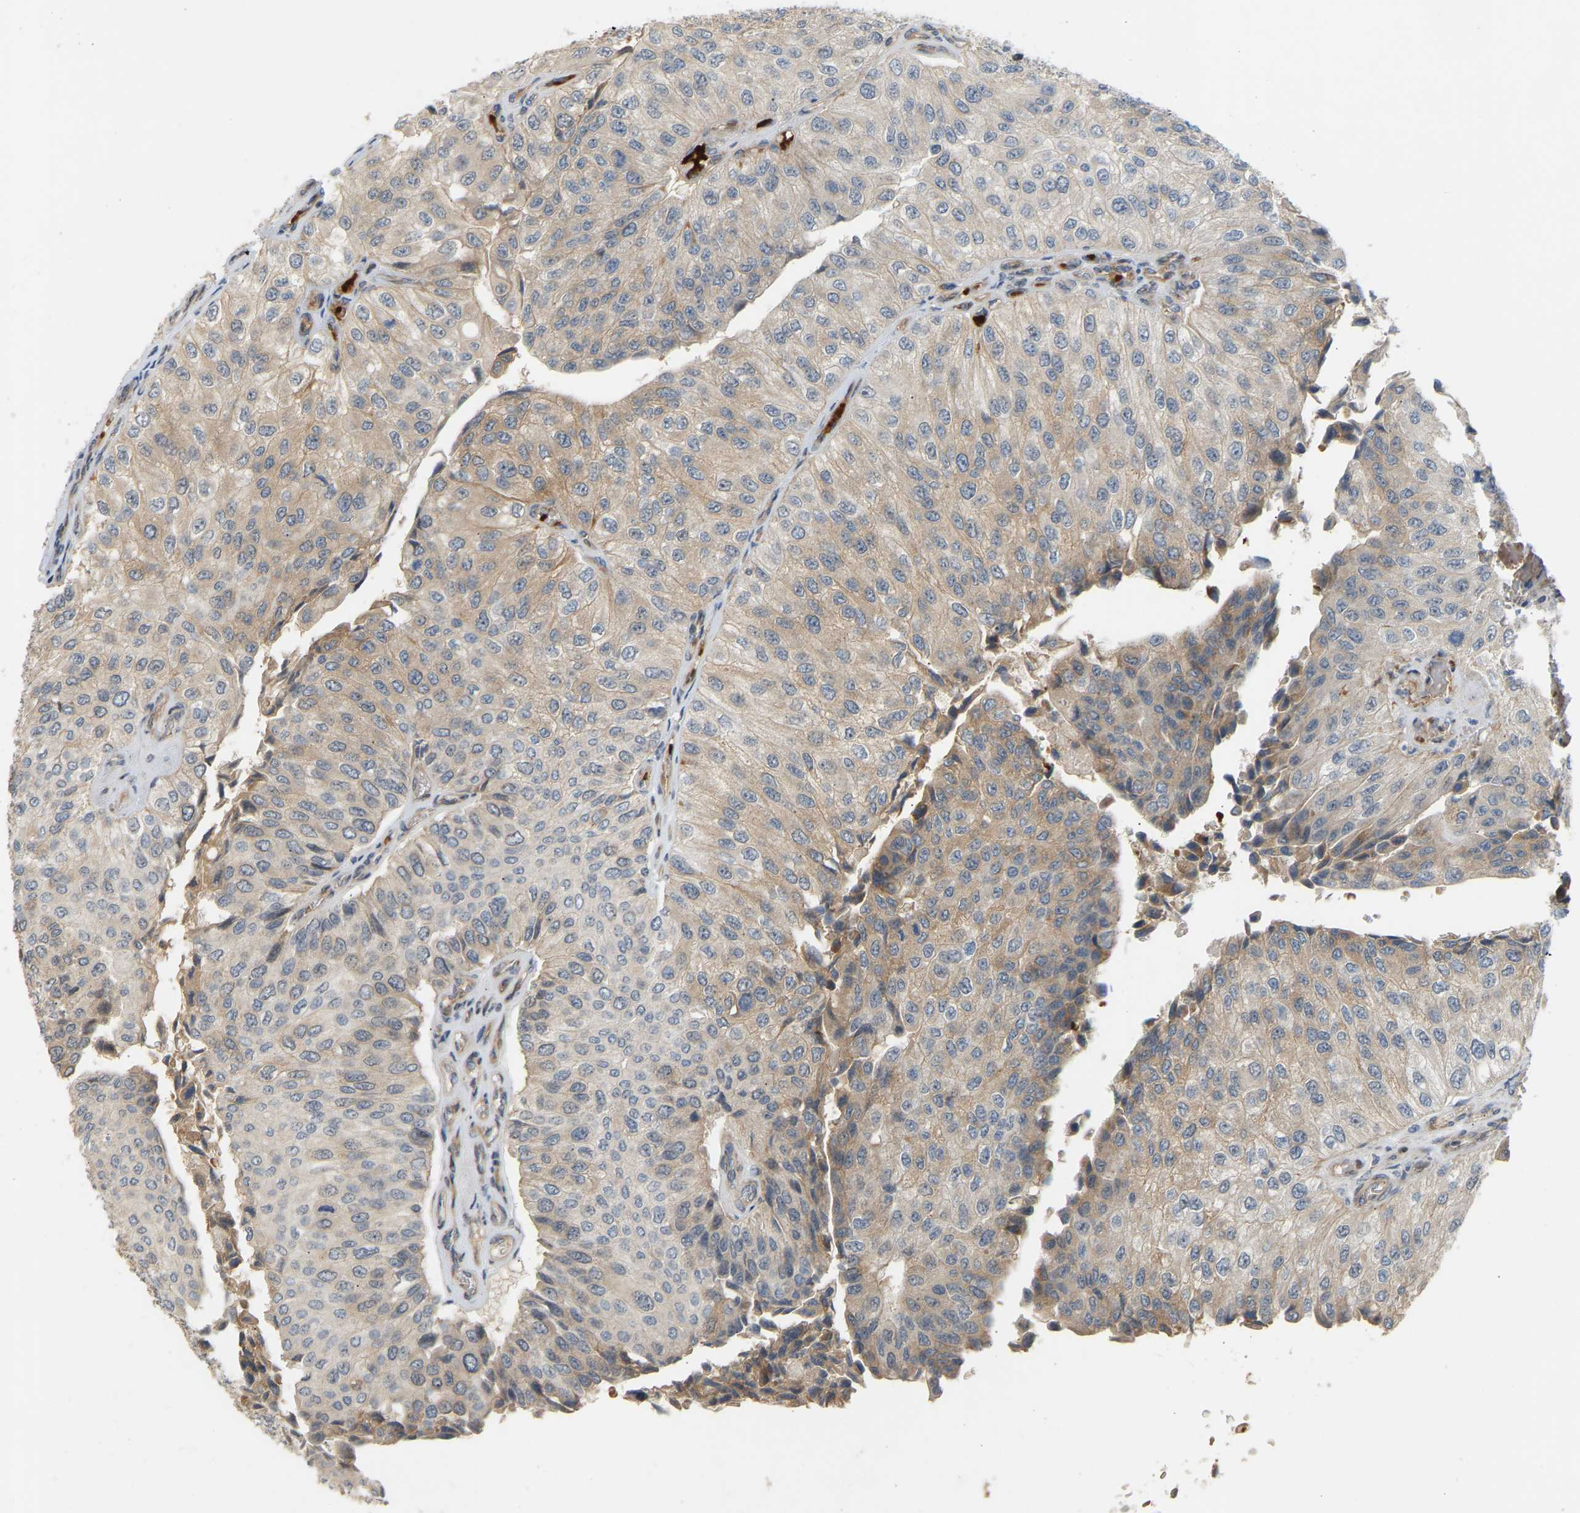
{"staining": {"intensity": "weak", "quantity": ">75%", "location": "cytoplasmic/membranous"}, "tissue": "urothelial cancer", "cell_type": "Tumor cells", "image_type": "cancer", "snomed": [{"axis": "morphology", "description": "Urothelial carcinoma, High grade"}, {"axis": "topography", "description": "Kidney"}, {"axis": "topography", "description": "Urinary bladder"}], "caption": "Tumor cells exhibit weak cytoplasmic/membranous expression in about >75% of cells in high-grade urothelial carcinoma.", "gene": "POGLUT2", "patient": {"sex": "male", "age": 77}}